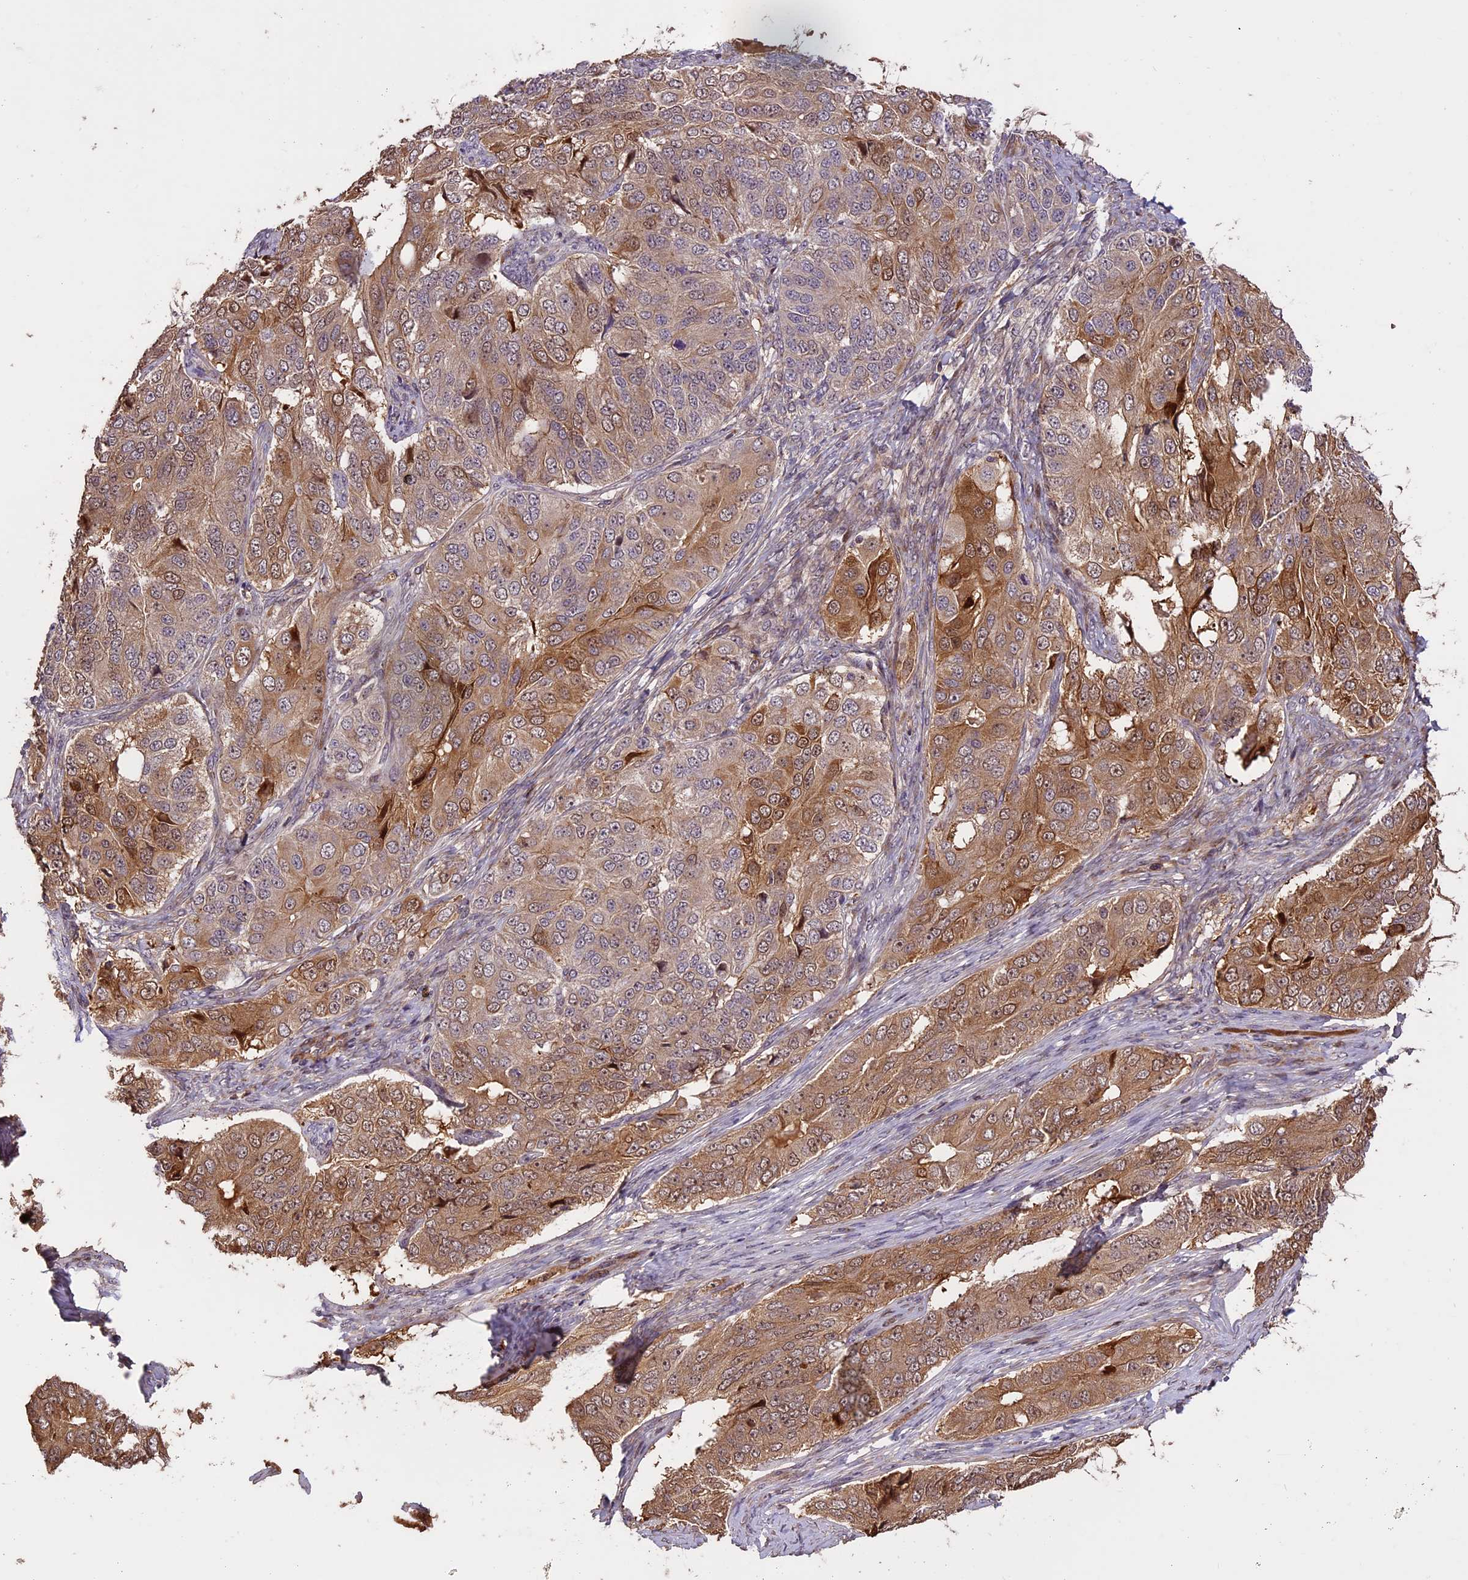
{"staining": {"intensity": "moderate", "quantity": ">75%", "location": "cytoplasmic/membranous"}, "tissue": "ovarian cancer", "cell_type": "Tumor cells", "image_type": "cancer", "snomed": [{"axis": "morphology", "description": "Carcinoma, endometroid"}, {"axis": "topography", "description": "Ovary"}], "caption": "Moderate cytoplasmic/membranous positivity is seen in approximately >75% of tumor cells in ovarian cancer (endometroid carcinoma).", "gene": "ENHO", "patient": {"sex": "female", "age": 51}}